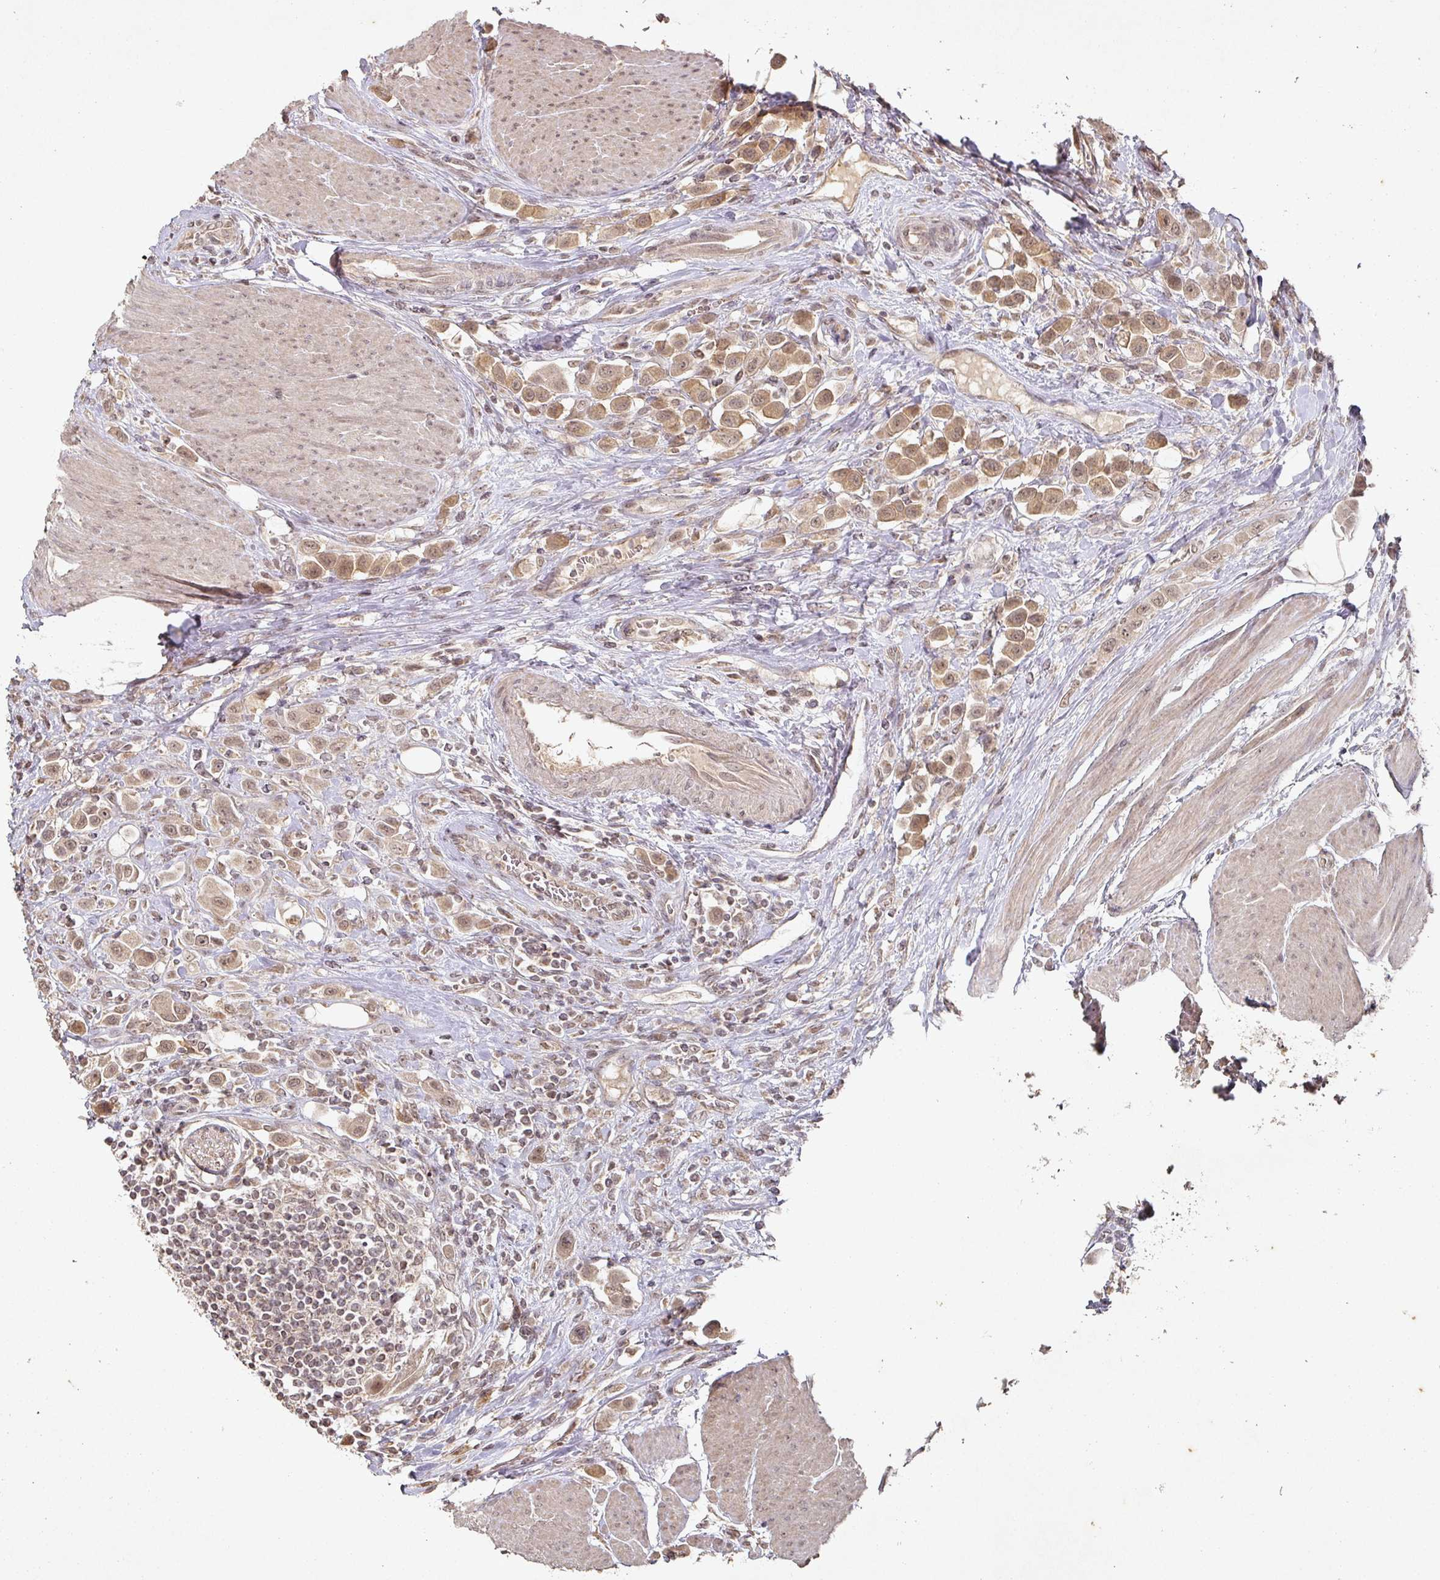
{"staining": {"intensity": "moderate", "quantity": ">75%", "location": "cytoplasmic/membranous,nuclear"}, "tissue": "urothelial cancer", "cell_type": "Tumor cells", "image_type": "cancer", "snomed": [{"axis": "morphology", "description": "Urothelial carcinoma, High grade"}, {"axis": "topography", "description": "Urinary bladder"}], "caption": "There is medium levels of moderate cytoplasmic/membranous and nuclear staining in tumor cells of high-grade urothelial carcinoma, as demonstrated by immunohistochemical staining (brown color).", "gene": "CAPN5", "patient": {"sex": "male", "age": 50}}